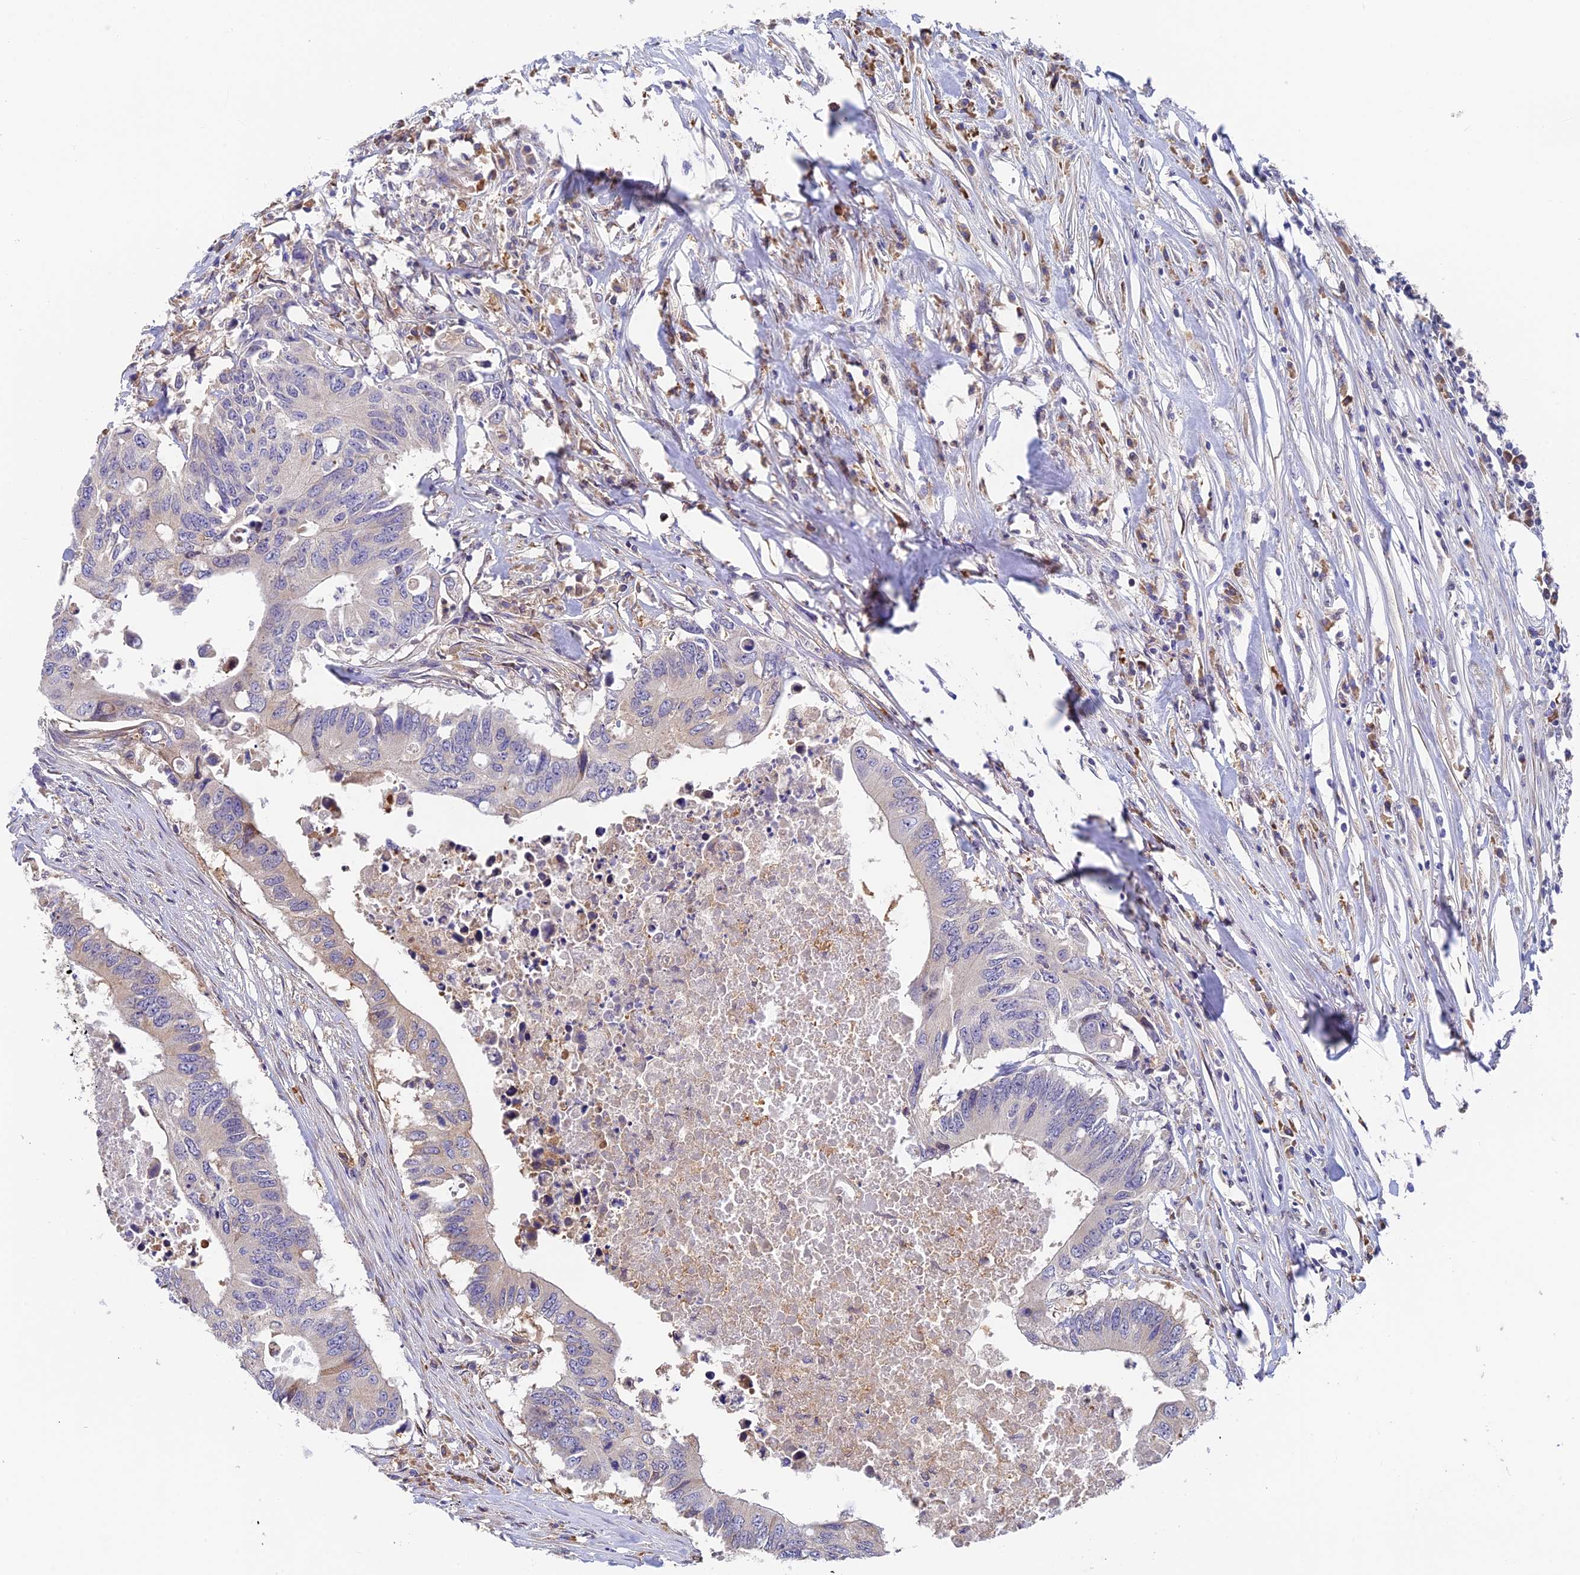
{"staining": {"intensity": "negative", "quantity": "none", "location": "none"}, "tissue": "colorectal cancer", "cell_type": "Tumor cells", "image_type": "cancer", "snomed": [{"axis": "morphology", "description": "Adenocarcinoma, NOS"}, {"axis": "topography", "description": "Colon"}], "caption": "Immunohistochemistry micrograph of neoplastic tissue: human colorectal cancer stained with DAB reveals no significant protein positivity in tumor cells.", "gene": "IPO5", "patient": {"sex": "male", "age": 71}}